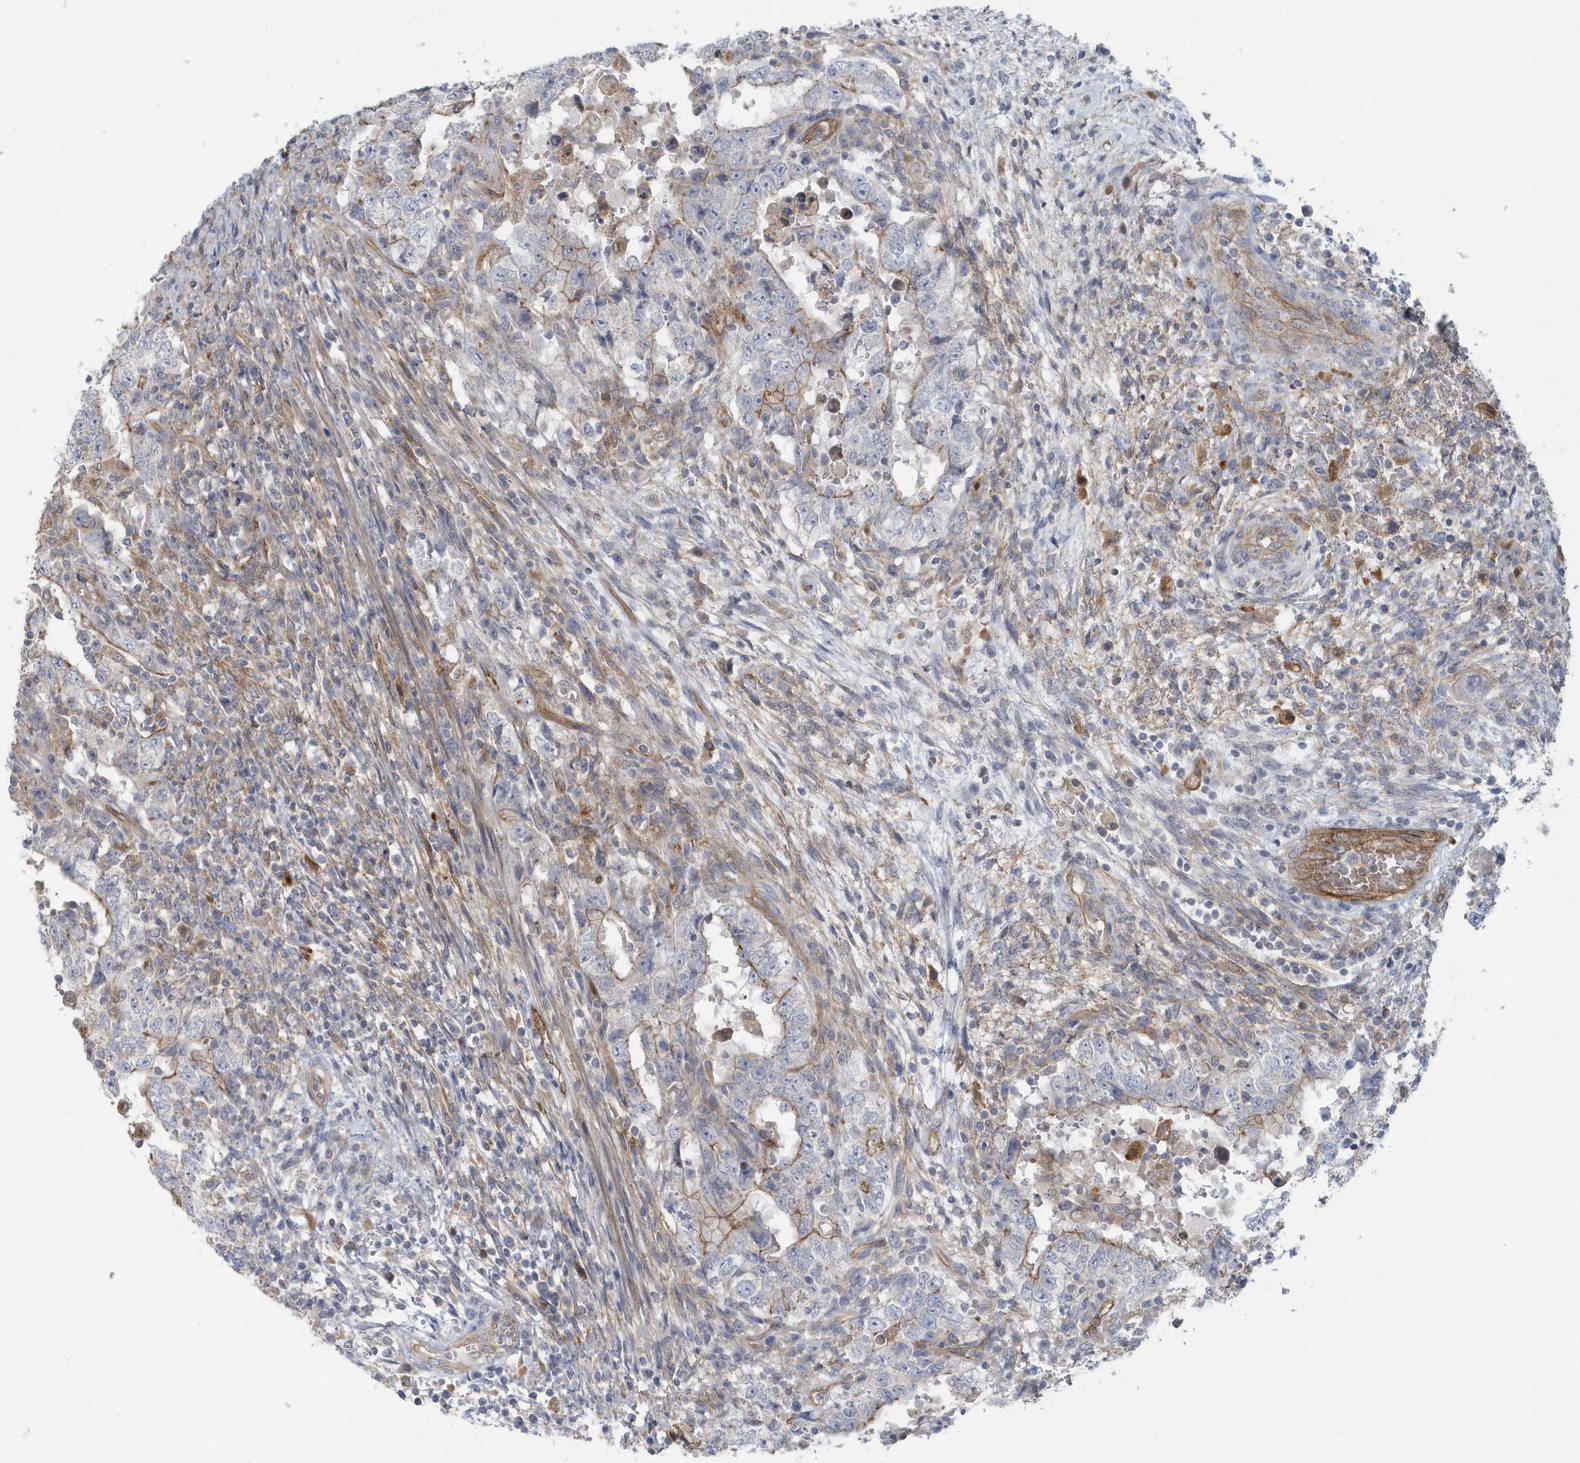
{"staining": {"intensity": "weak", "quantity": "<25%", "location": "cytoplasmic/membranous"}, "tissue": "testis cancer", "cell_type": "Tumor cells", "image_type": "cancer", "snomed": [{"axis": "morphology", "description": "Carcinoma, Embryonal, NOS"}, {"axis": "topography", "description": "Testis"}], "caption": "Tumor cells are negative for protein expression in human embryonal carcinoma (testis). (DAB (3,3'-diaminobenzidine) immunohistochemistry visualized using brightfield microscopy, high magnification).", "gene": "RAI14", "patient": {"sex": "male", "age": 26}}